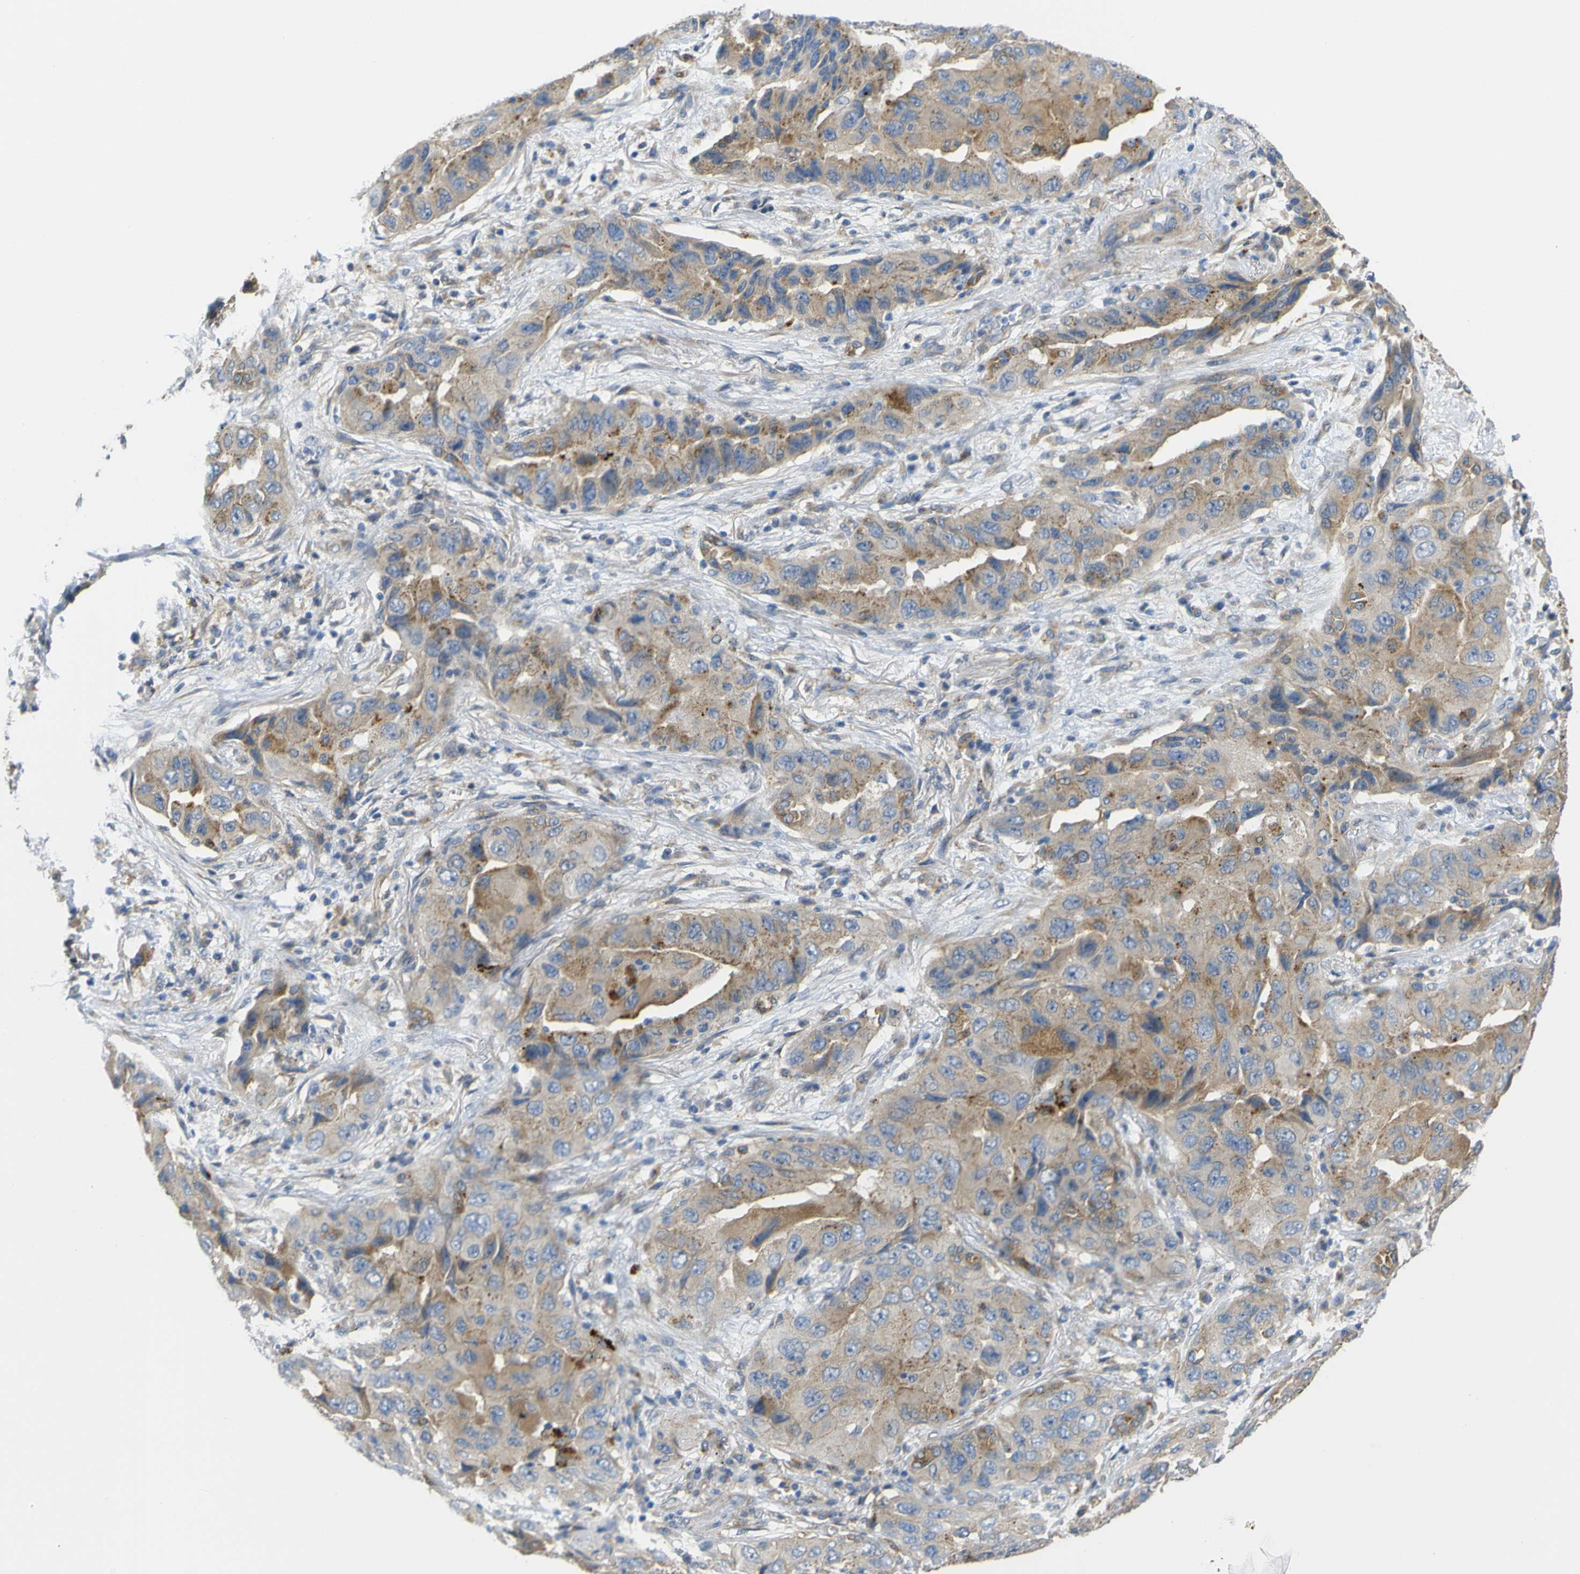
{"staining": {"intensity": "moderate", "quantity": ">75%", "location": "cytoplasmic/membranous"}, "tissue": "lung cancer", "cell_type": "Tumor cells", "image_type": "cancer", "snomed": [{"axis": "morphology", "description": "Adenocarcinoma, NOS"}, {"axis": "topography", "description": "Lung"}], "caption": "This image displays immunohistochemistry (IHC) staining of lung adenocarcinoma, with medium moderate cytoplasmic/membranous positivity in approximately >75% of tumor cells.", "gene": "SYPL1", "patient": {"sex": "female", "age": 65}}